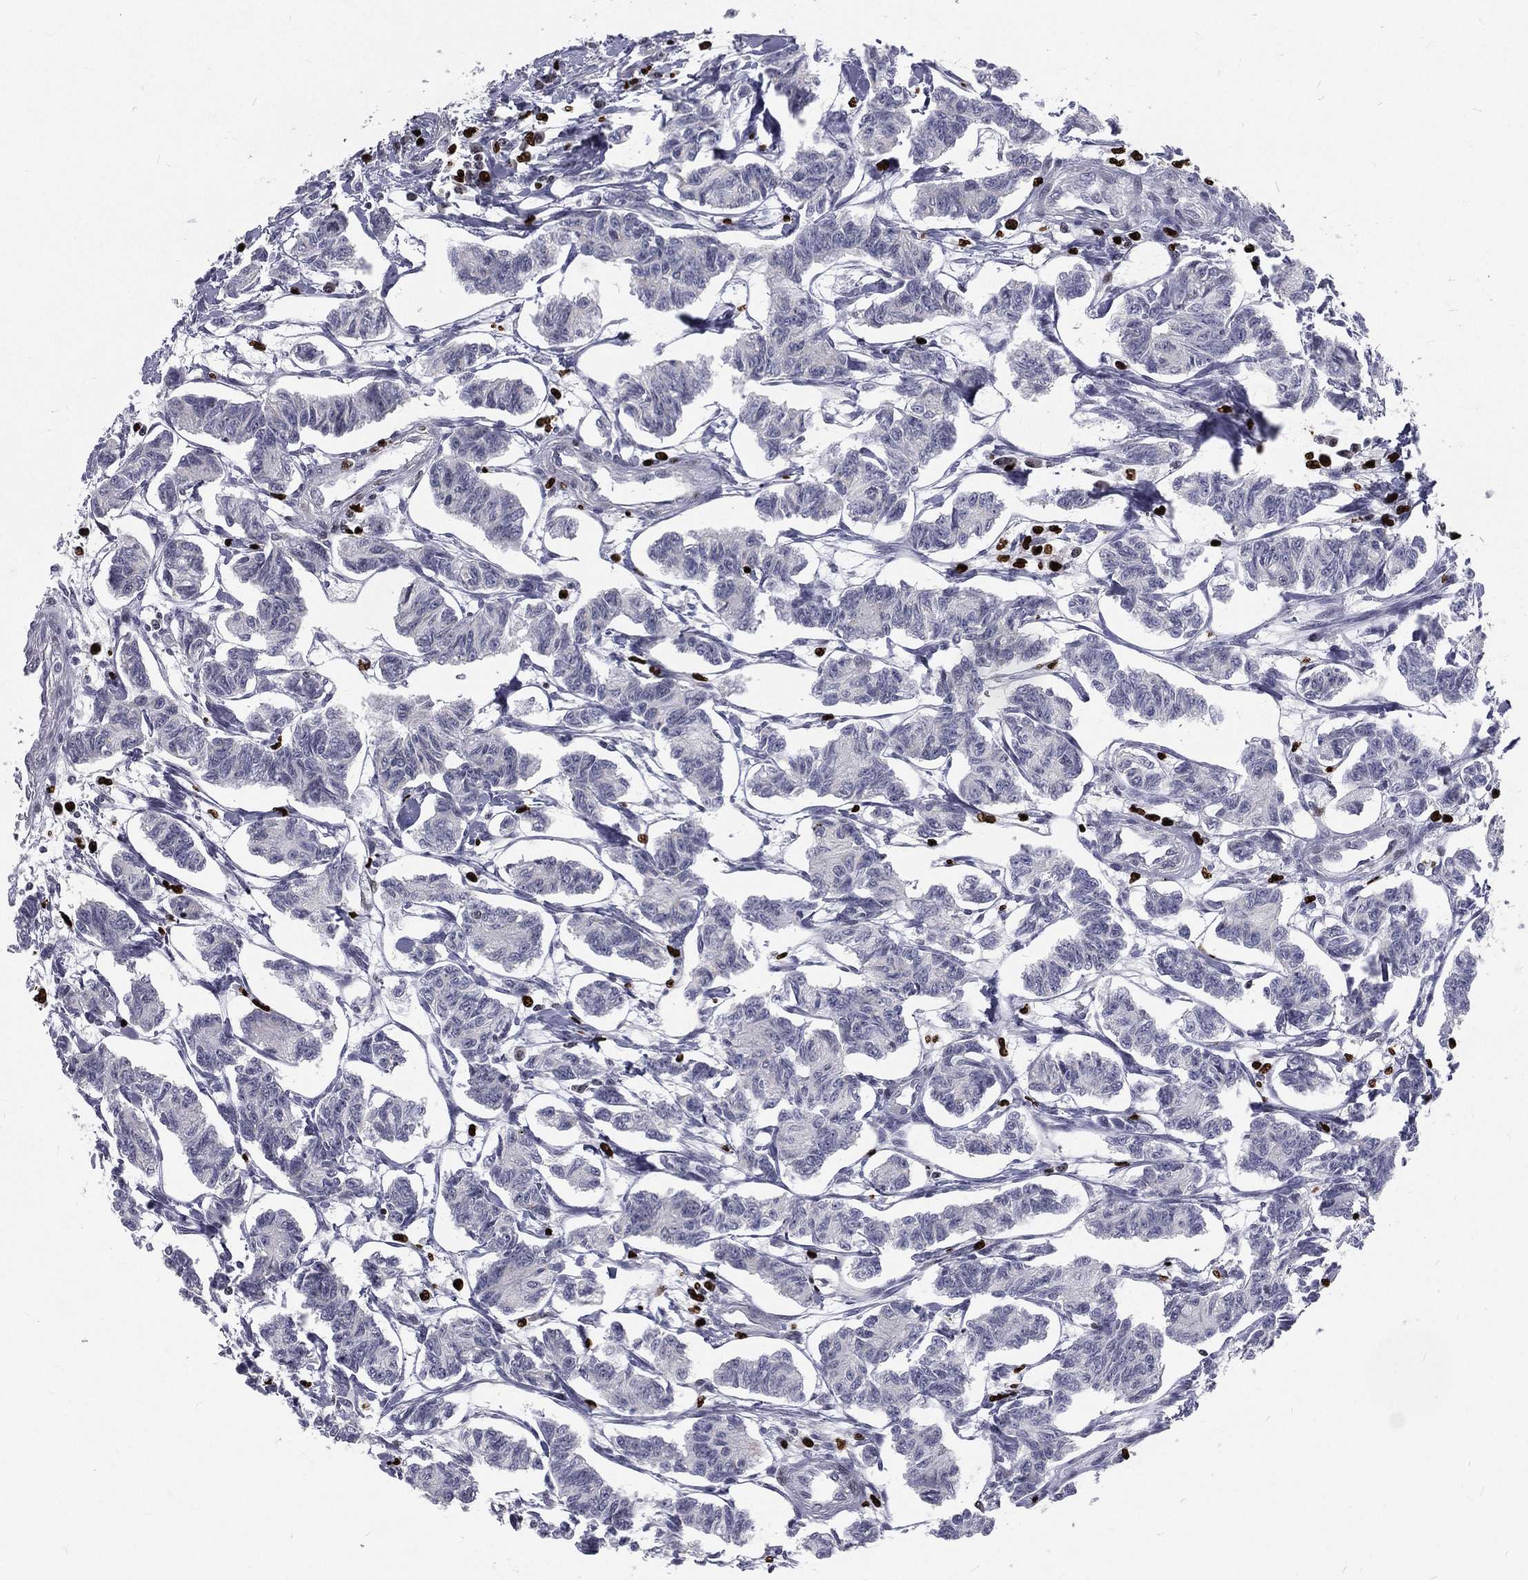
{"staining": {"intensity": "negative", "quantity": "none", "location": "none"}, "tissue": "carcinoid", "cell_type": "Tumor cells", "image_type": "cancer", "snomed": [{"axis": "morphology", "description": "Carcinoid, malignant, NOS"}, {"axis": "topography", "description": "Kidney"}], "caption": "A high-resolution histopathology image shows IHC staining of malignant carcinoid, which displays no significant expression in tumor cells.", "gene": "MNDA", "patient": {"sex": "female", "age": 41}}